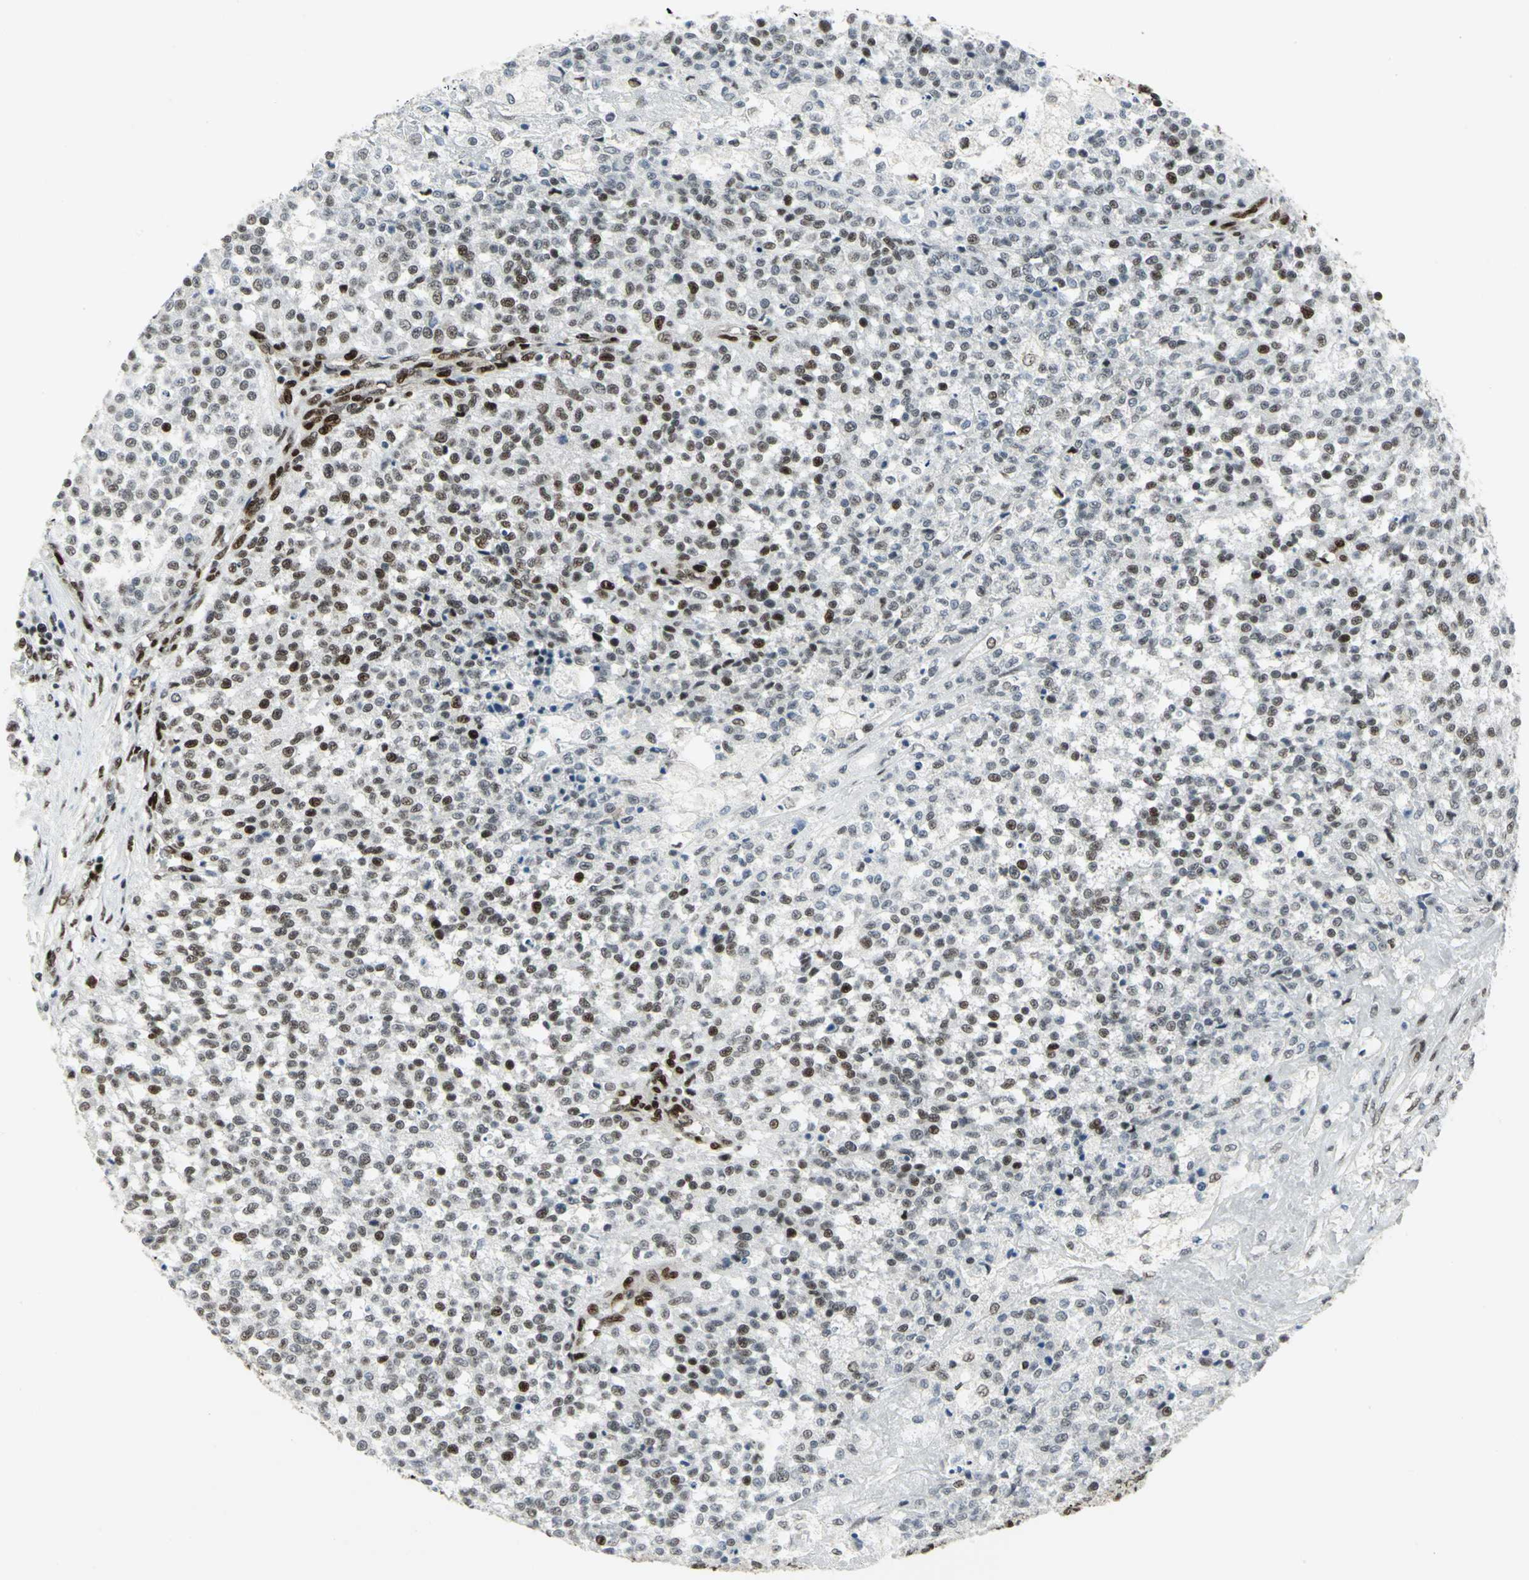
{"staining": {"intensity": "moderate", "quantity": ">75%", "location": "nuclear"}, "tissue": "testis cancer", "cell_type": "Tumor cells", "image_type": "cancer", "snomed": [{"axis": "morphology", "description": "Seminoma, NOS"}, {"axis": "topography", "description": "Testis"}], "caption": "Protein staining shows moderate nuclear staining in approximately >75% of tumor cells in testis cancer.", "gene": "SMARCA4", "patient": {"sex": "male", "age": 59}}